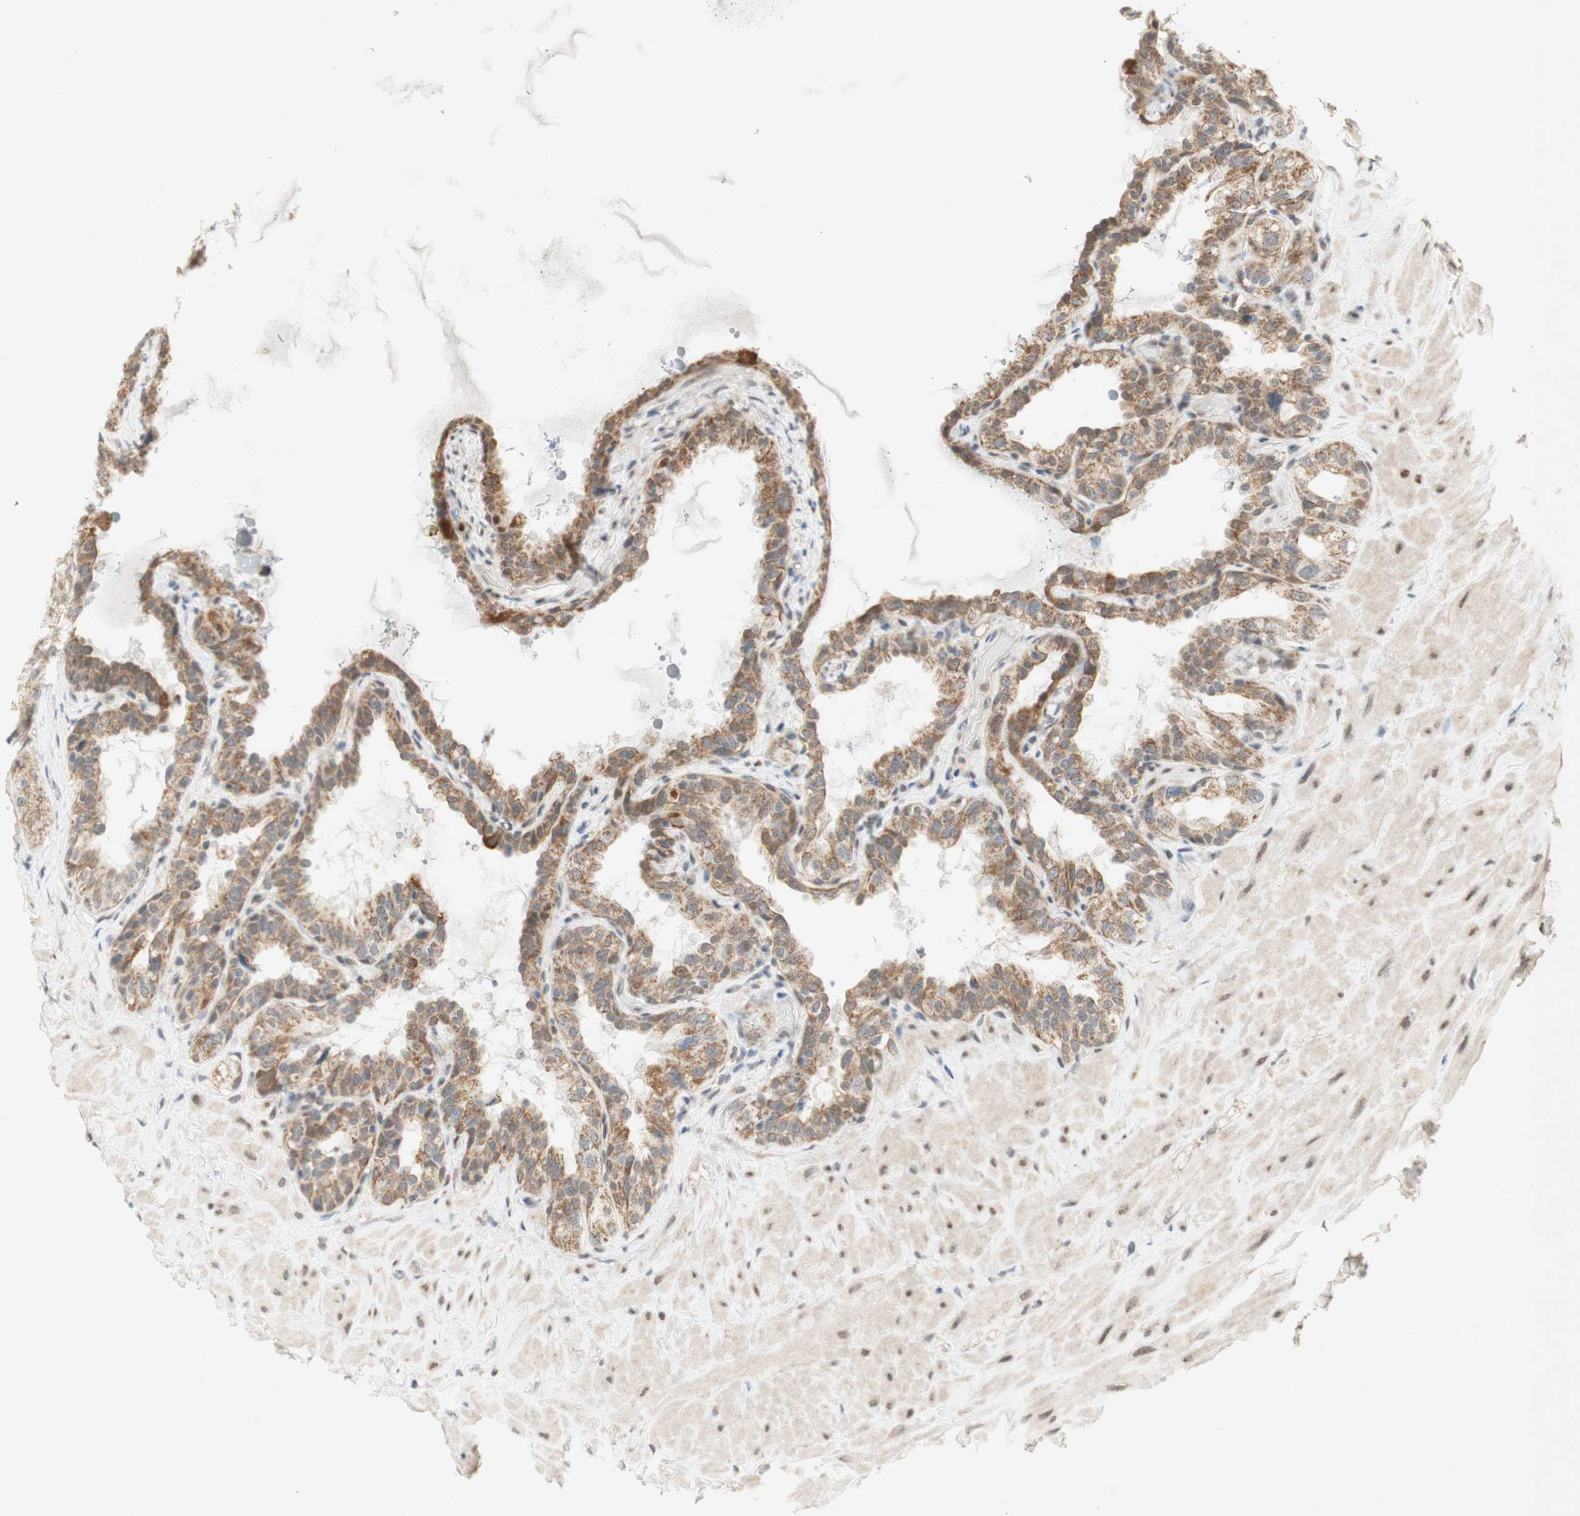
{"staining": {"intensity": "moderate", "quantity": "25%-75%", "location": "cytoplasmic/membranous"}, "tissue": "seminal vesicle", "cell_type": "Glandular cells", "image_type": "normal", "snomed": [{"axis": "morphology", "description": "Normal tissue, NOS"}, {"axis": "topography", "description": "Seminal veicle"}], "caption": "Immunohistochemistry histopathology image of normal seminal vesicle: human seminal vesicle stained using immunohistochemistry (IHC) demonstrates medium levels of moderate protein expression localized specifically in the cytoplasmic/membranous of glandular cells, appearing as a cytoplasmic/membranous brown color.", "gene": "DNMT3A", "patient": {"sex": "male", "age": 68}}